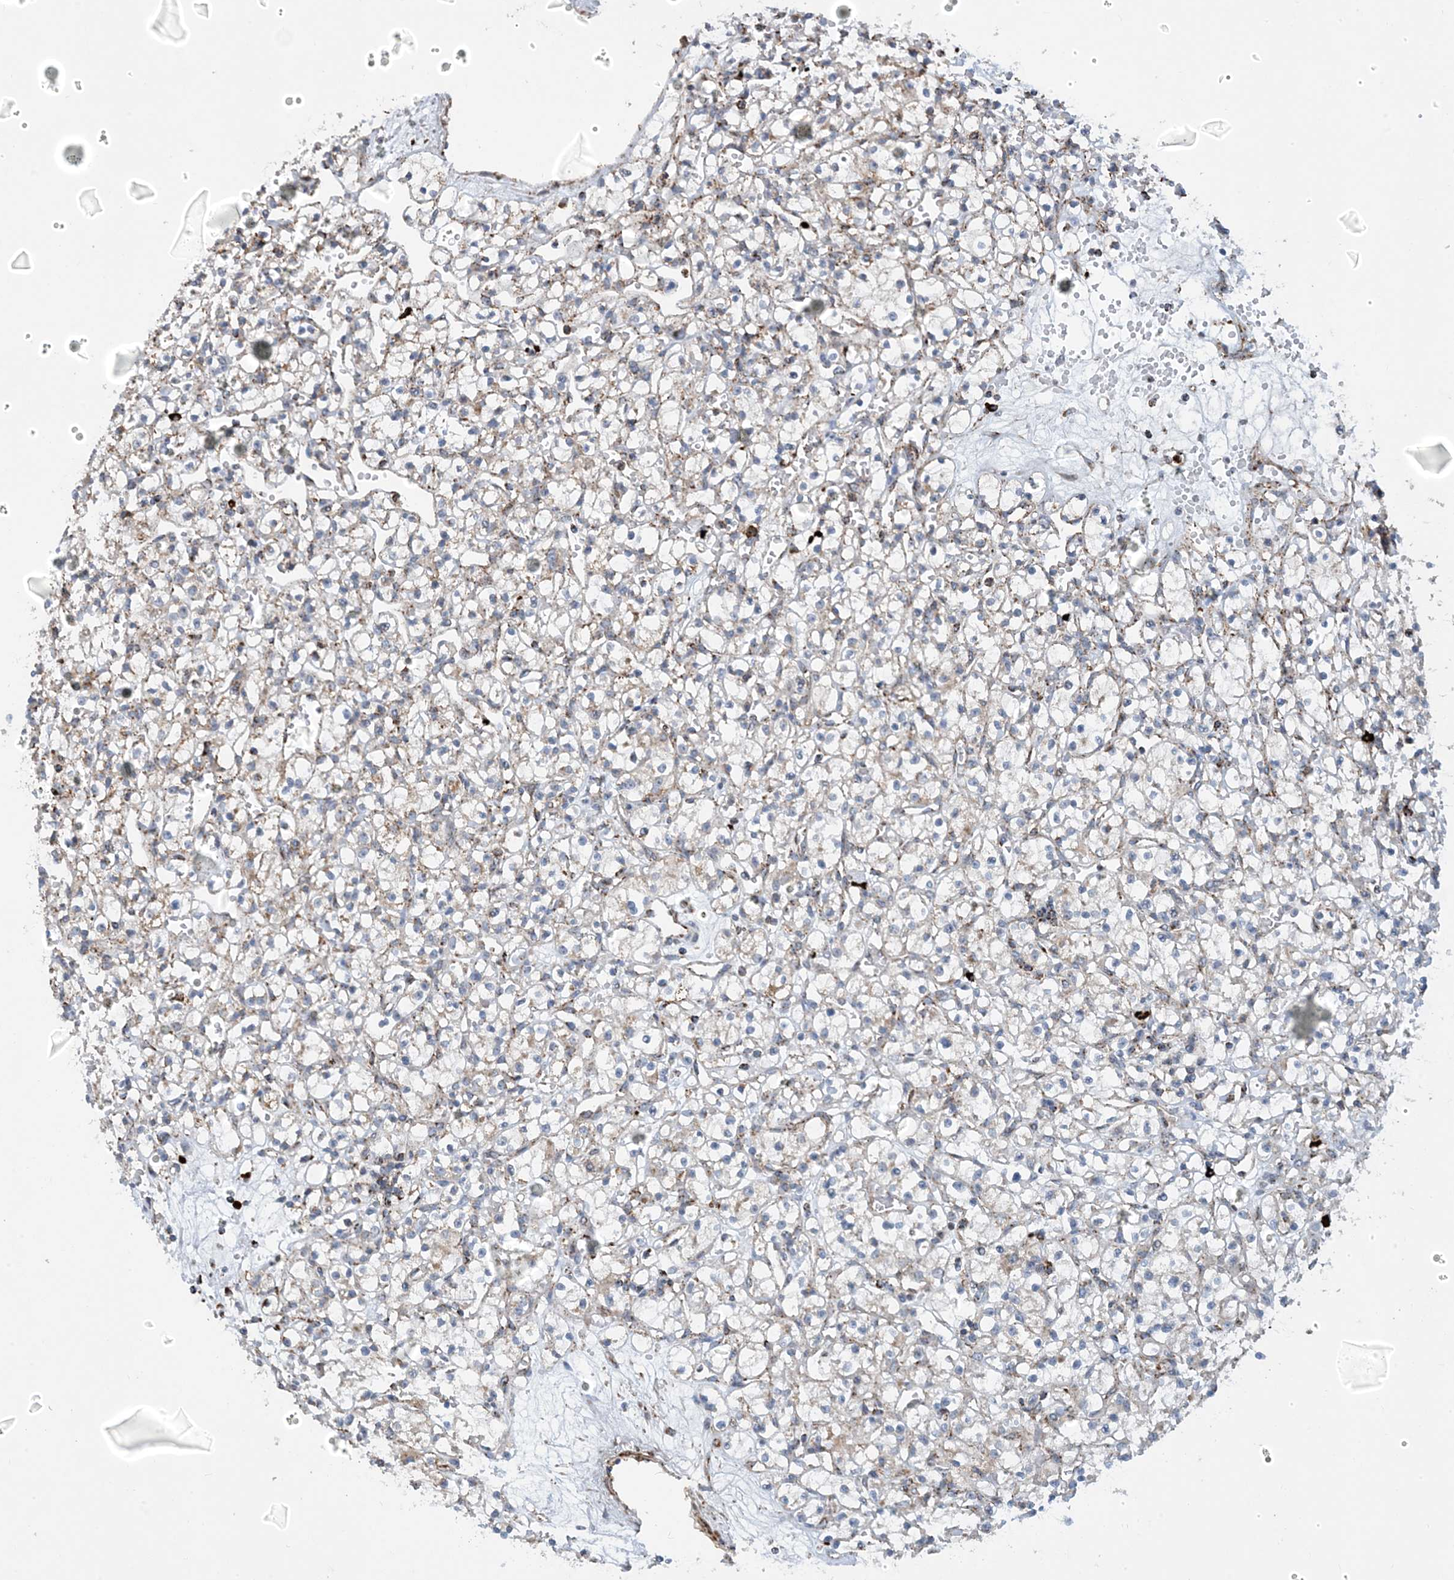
{"staining": {"intensity": "weak", "quantity": "25%-75%", "location": "cytoplasmic/membranous"}, "tissue": "renal cancer", "cell_type": "Tumor cells", "image_type": "cancer", "snomed": [{"axis": "morphology", "description": "Adenocarcinoma, NOS"}, {"axis": "topography", "description": "Kidney"}], "caption": "IHC (DAB) staining of human renal cancer displays weak cytoplasmic/membranous protein positivity in about 25%-75% of tumor cells. The staining was performed using DAB, with brown indicating positive protein expression. Nuclei are stained blue with hematoxylin.", "gene": "PCDHGA1", "patient": {"sex": "female", "age": 59}}